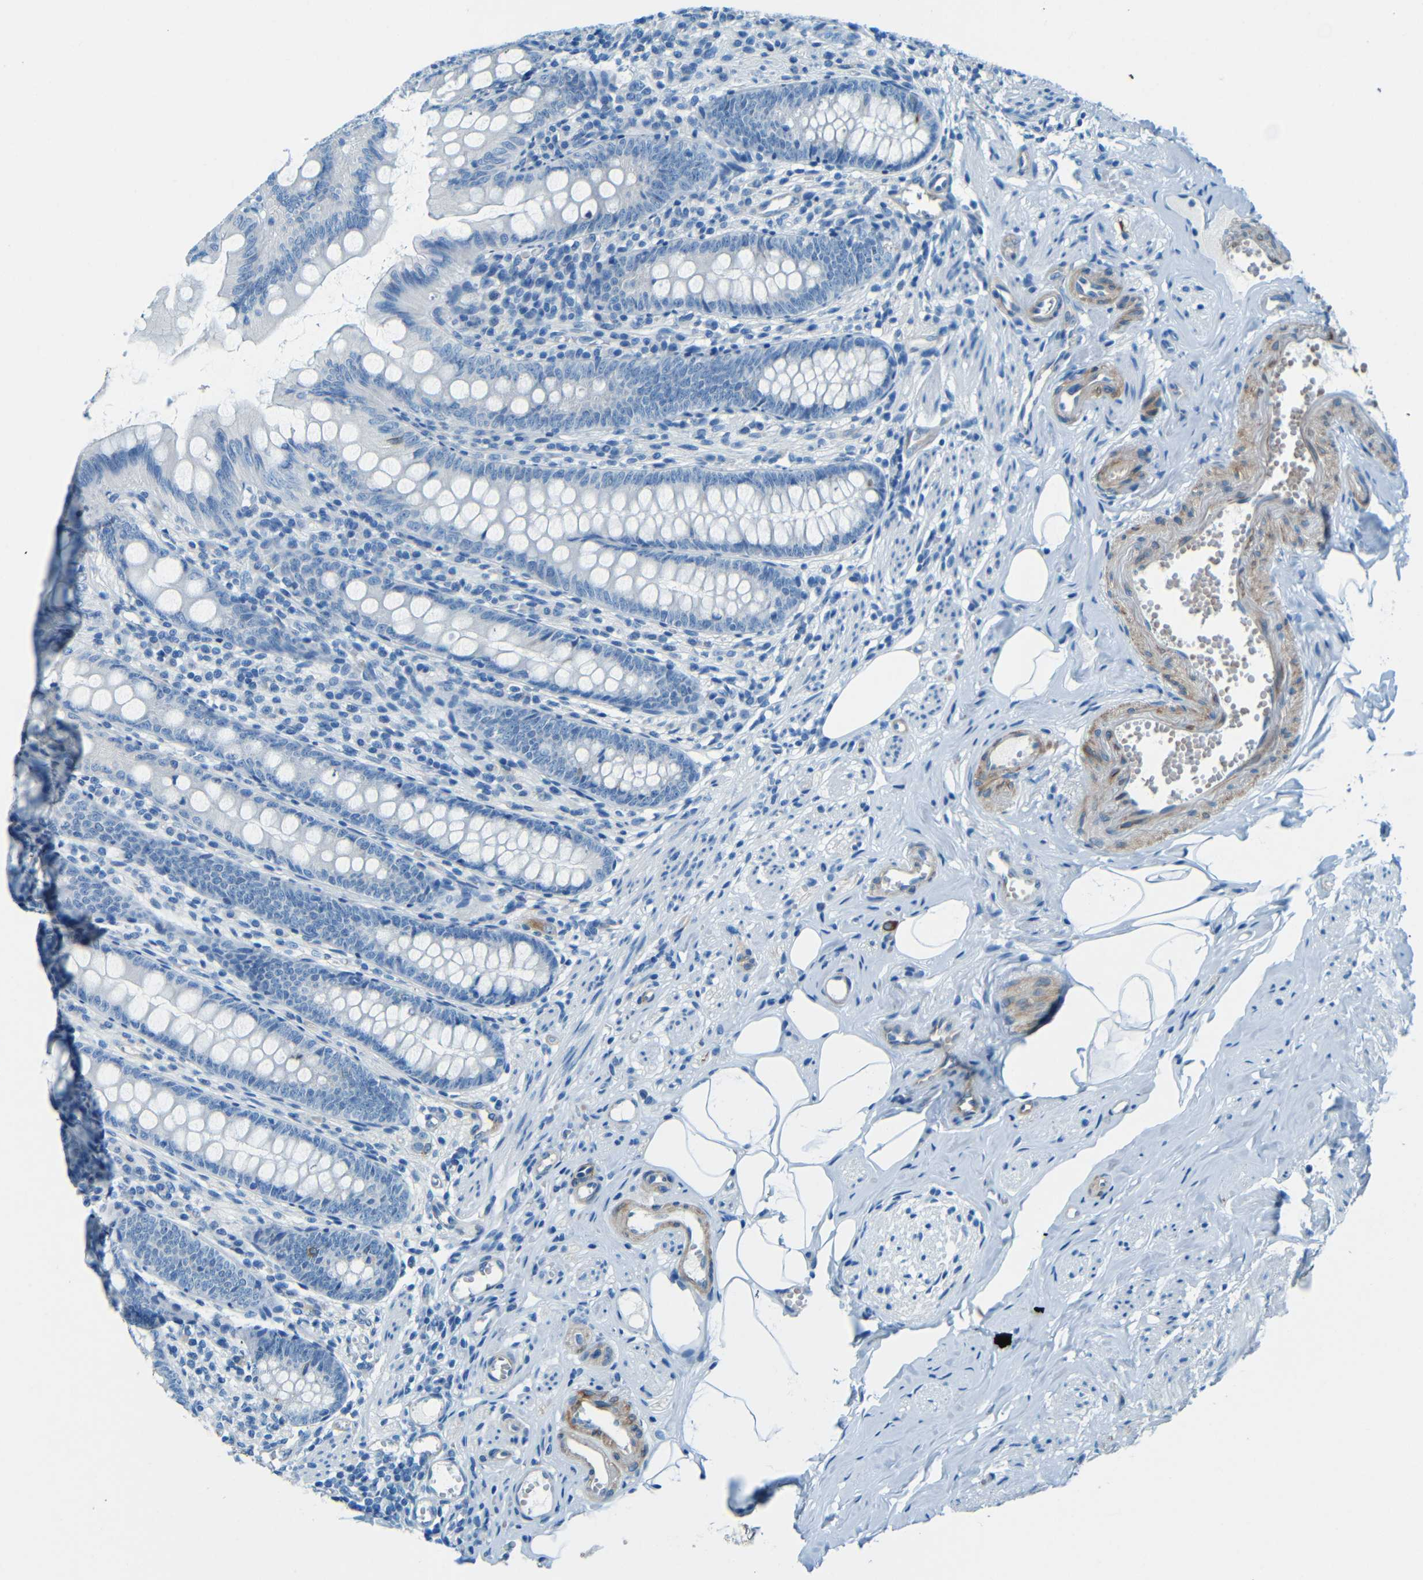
{"staining": {"intensity": "negative", "quantity": "none", "location": "none"}, "tissue": "appendix", "cell_type": "Glandular cells", "image_type": "normal", "snomed": [{"axis": "morphology", "description": "Normal tissue, NOS"}, {"axis": "topography", "description": "Appendix"}], "caption": "This is a photomicrograph of immunohistochemistry (IHC) staining of benign appendix, which shows no staining in glandular cells.", "gene": "MAP2", "patient": {"sex": "female", "age": 77}}